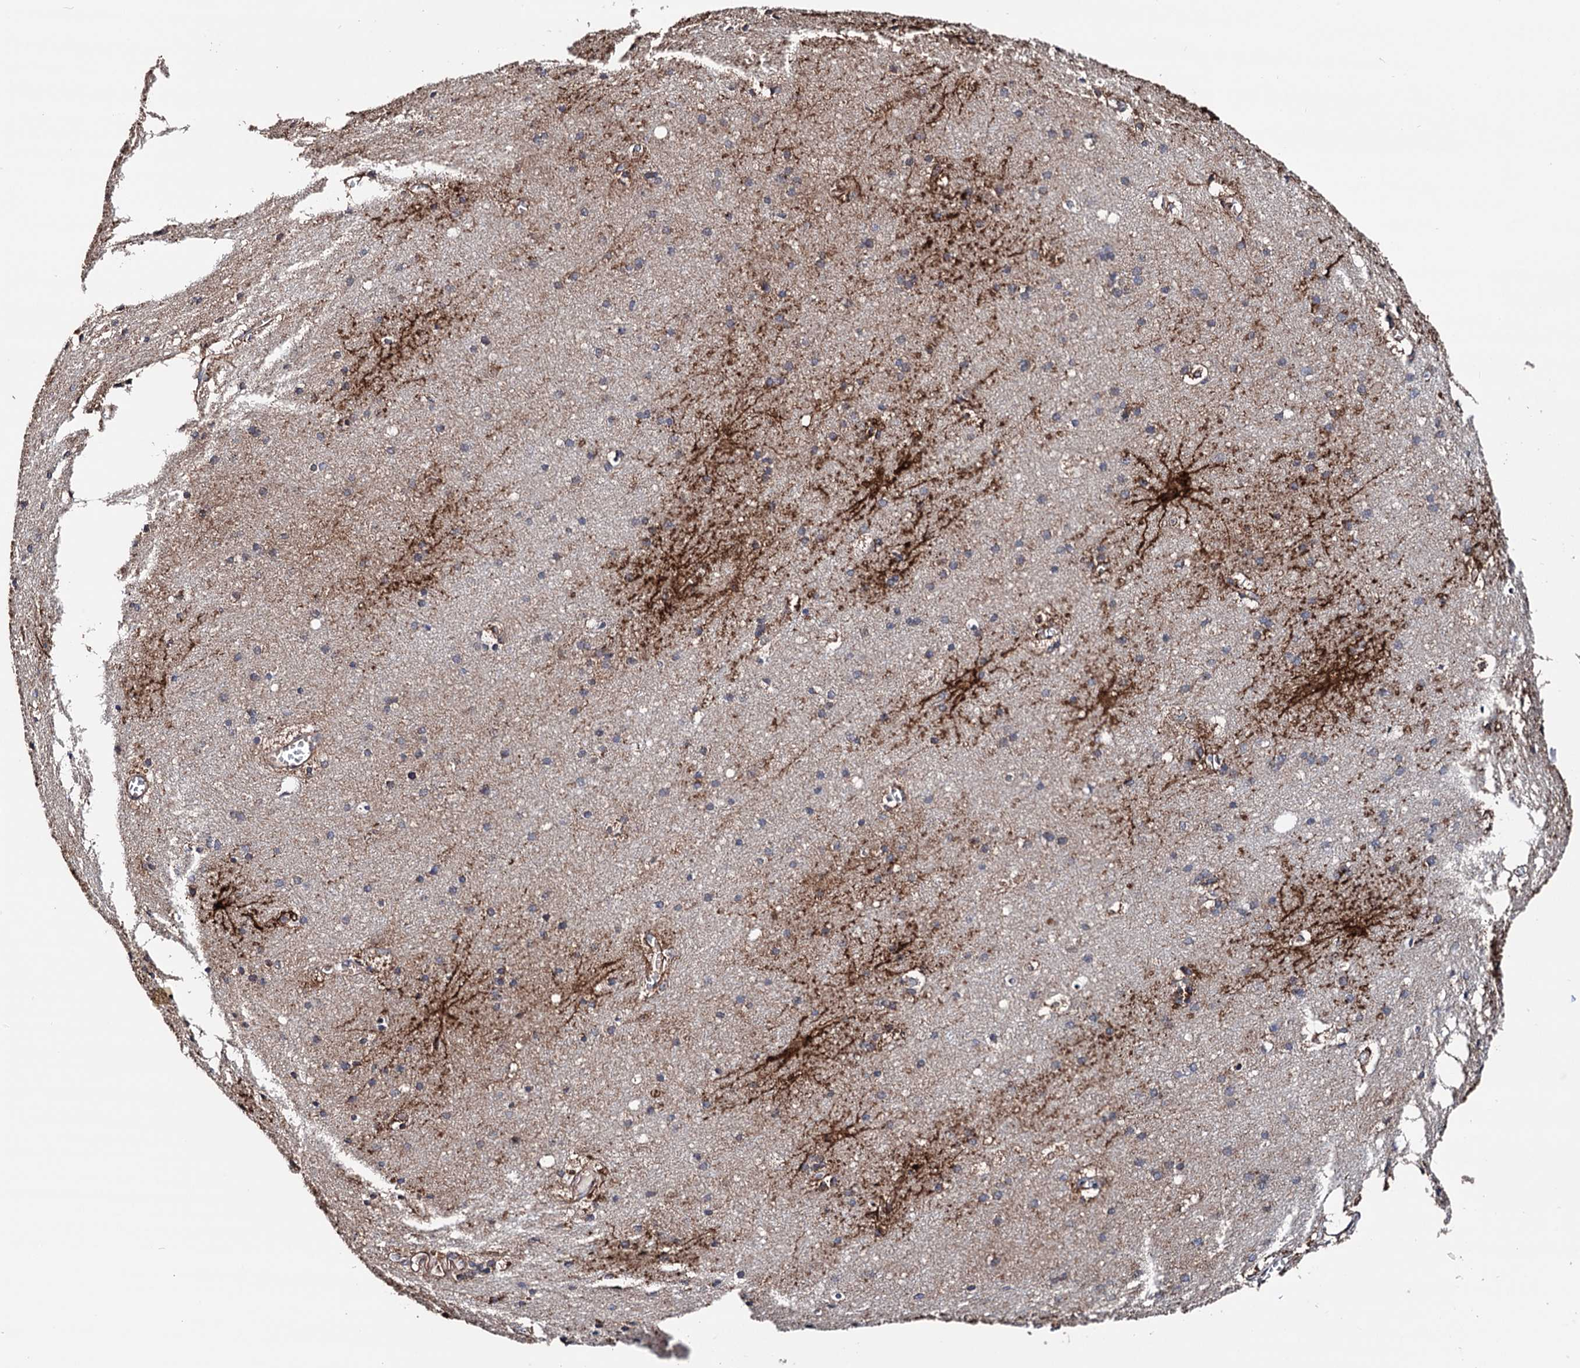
{"staining": {"intensity": "strong", "quantity": "25%-75%", "location": "cytoplasmic/membranous"}, "tissue": "cerebral cortex", "cell_type": "Endothelial cells", "image_type": "normal", "snomed": [{"axis": "morphology", "description": "Normal tissue, NOS"}, {"axis": "topography", "description": "Cerebral cortex"}], "caption": "Human cerebral cortex stained with a brown dye shows strong cytoplasmic/membranous positive expression in approximately 25%-75% of endothelial cells.", "gene": "ERP29", "patient": {"sex": "male", "age": 54}}